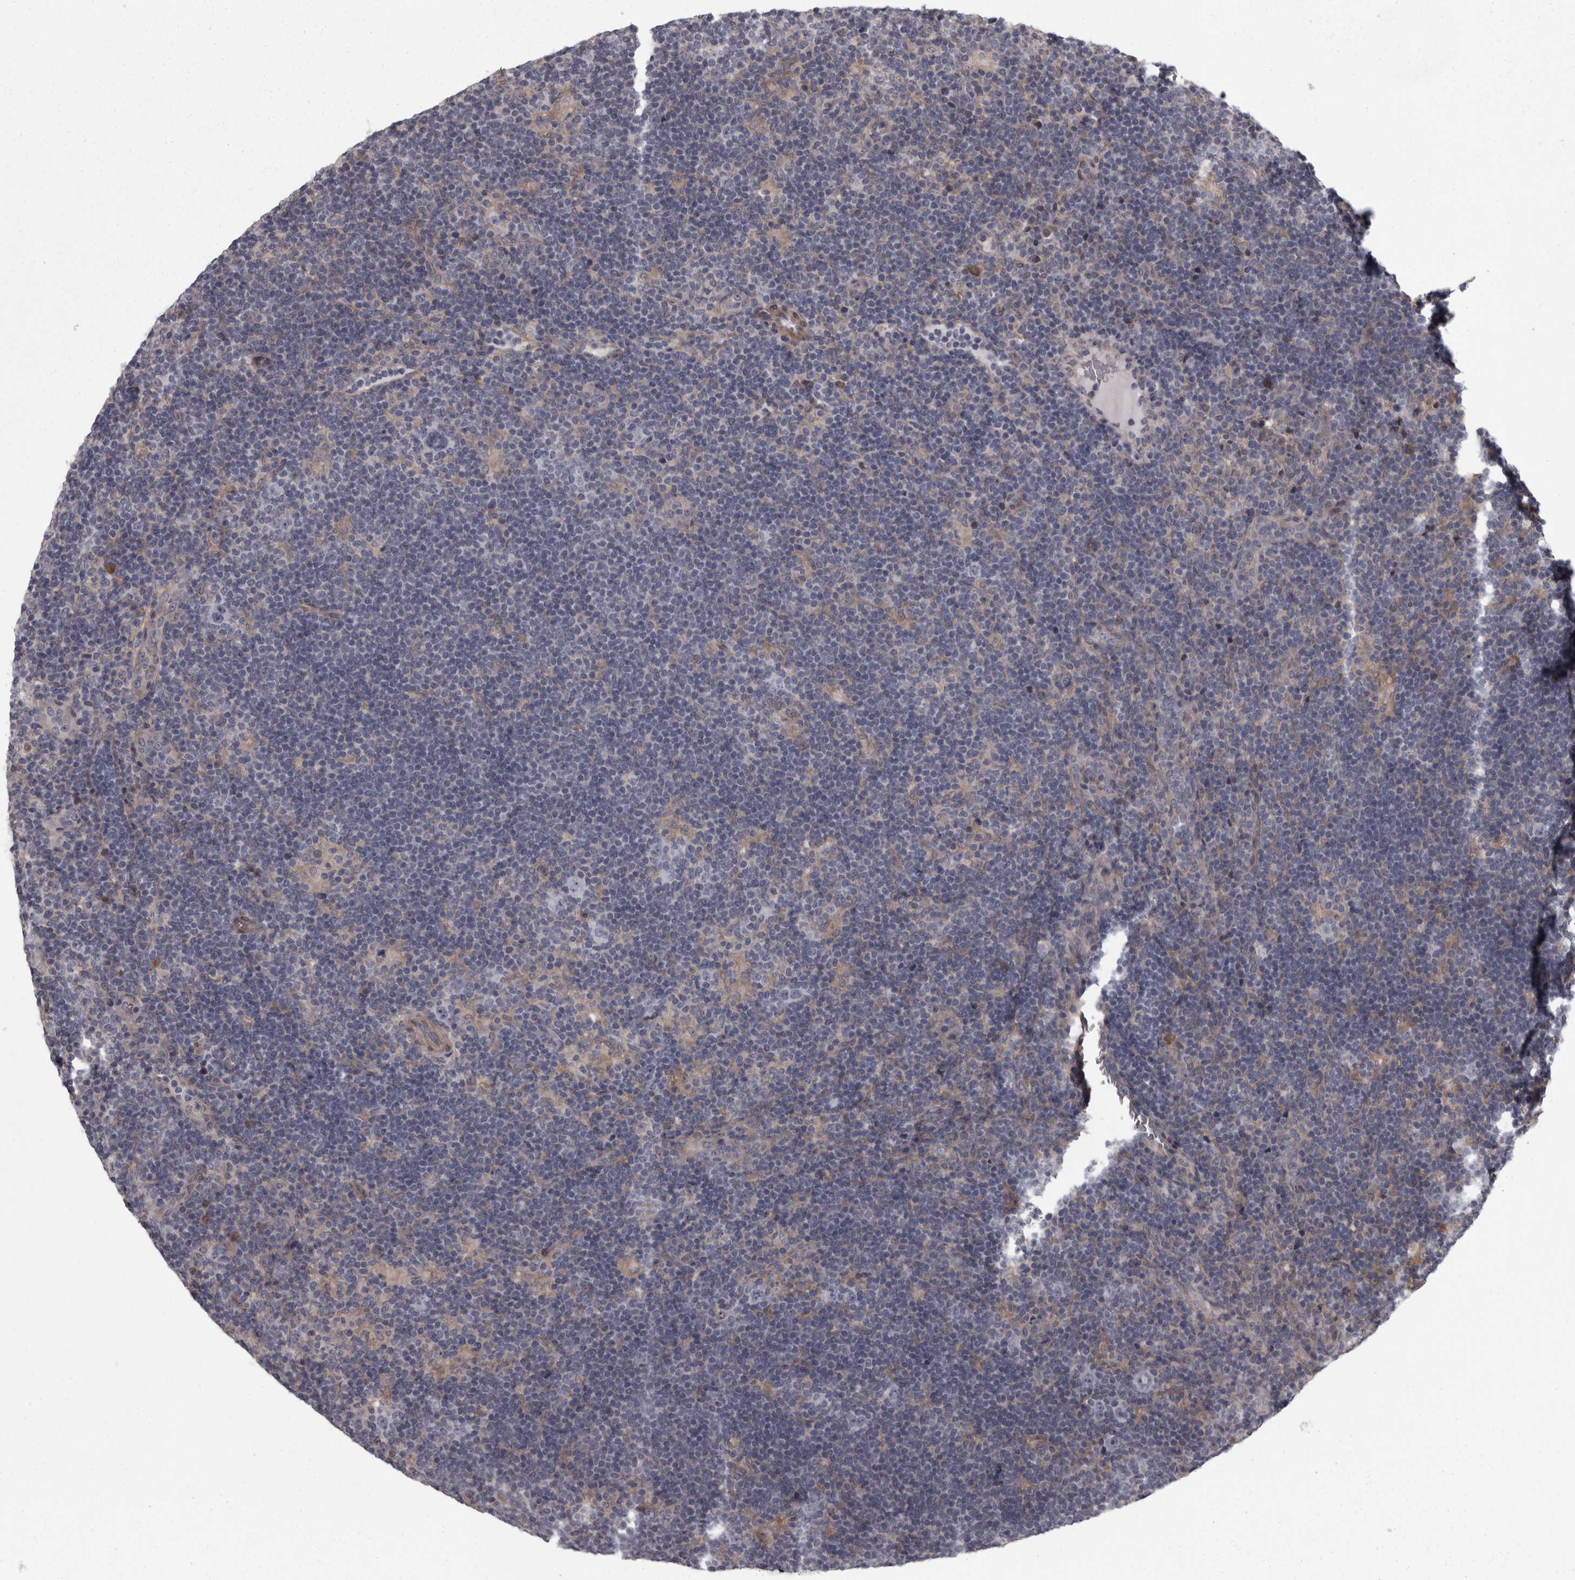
{"staining": {"intensity": "negative", "quantity": "none", "location": "none"}, "tissue": "lymphoma", "cell_type": "Tumor cells", "image_type": "cancer", "snomed": [{"axis": "morphology", "description": "Hodgkin's disease, NOS"}, {"axis": "topography", "description": "Lymph node"}], "caption": "The immunohistochemistry (IHC) micrograph has no significant positivity in tumor cells of lymphoma tissue.", "gene": "RSU1", "patient": {"sex": "female", "age": 57}}